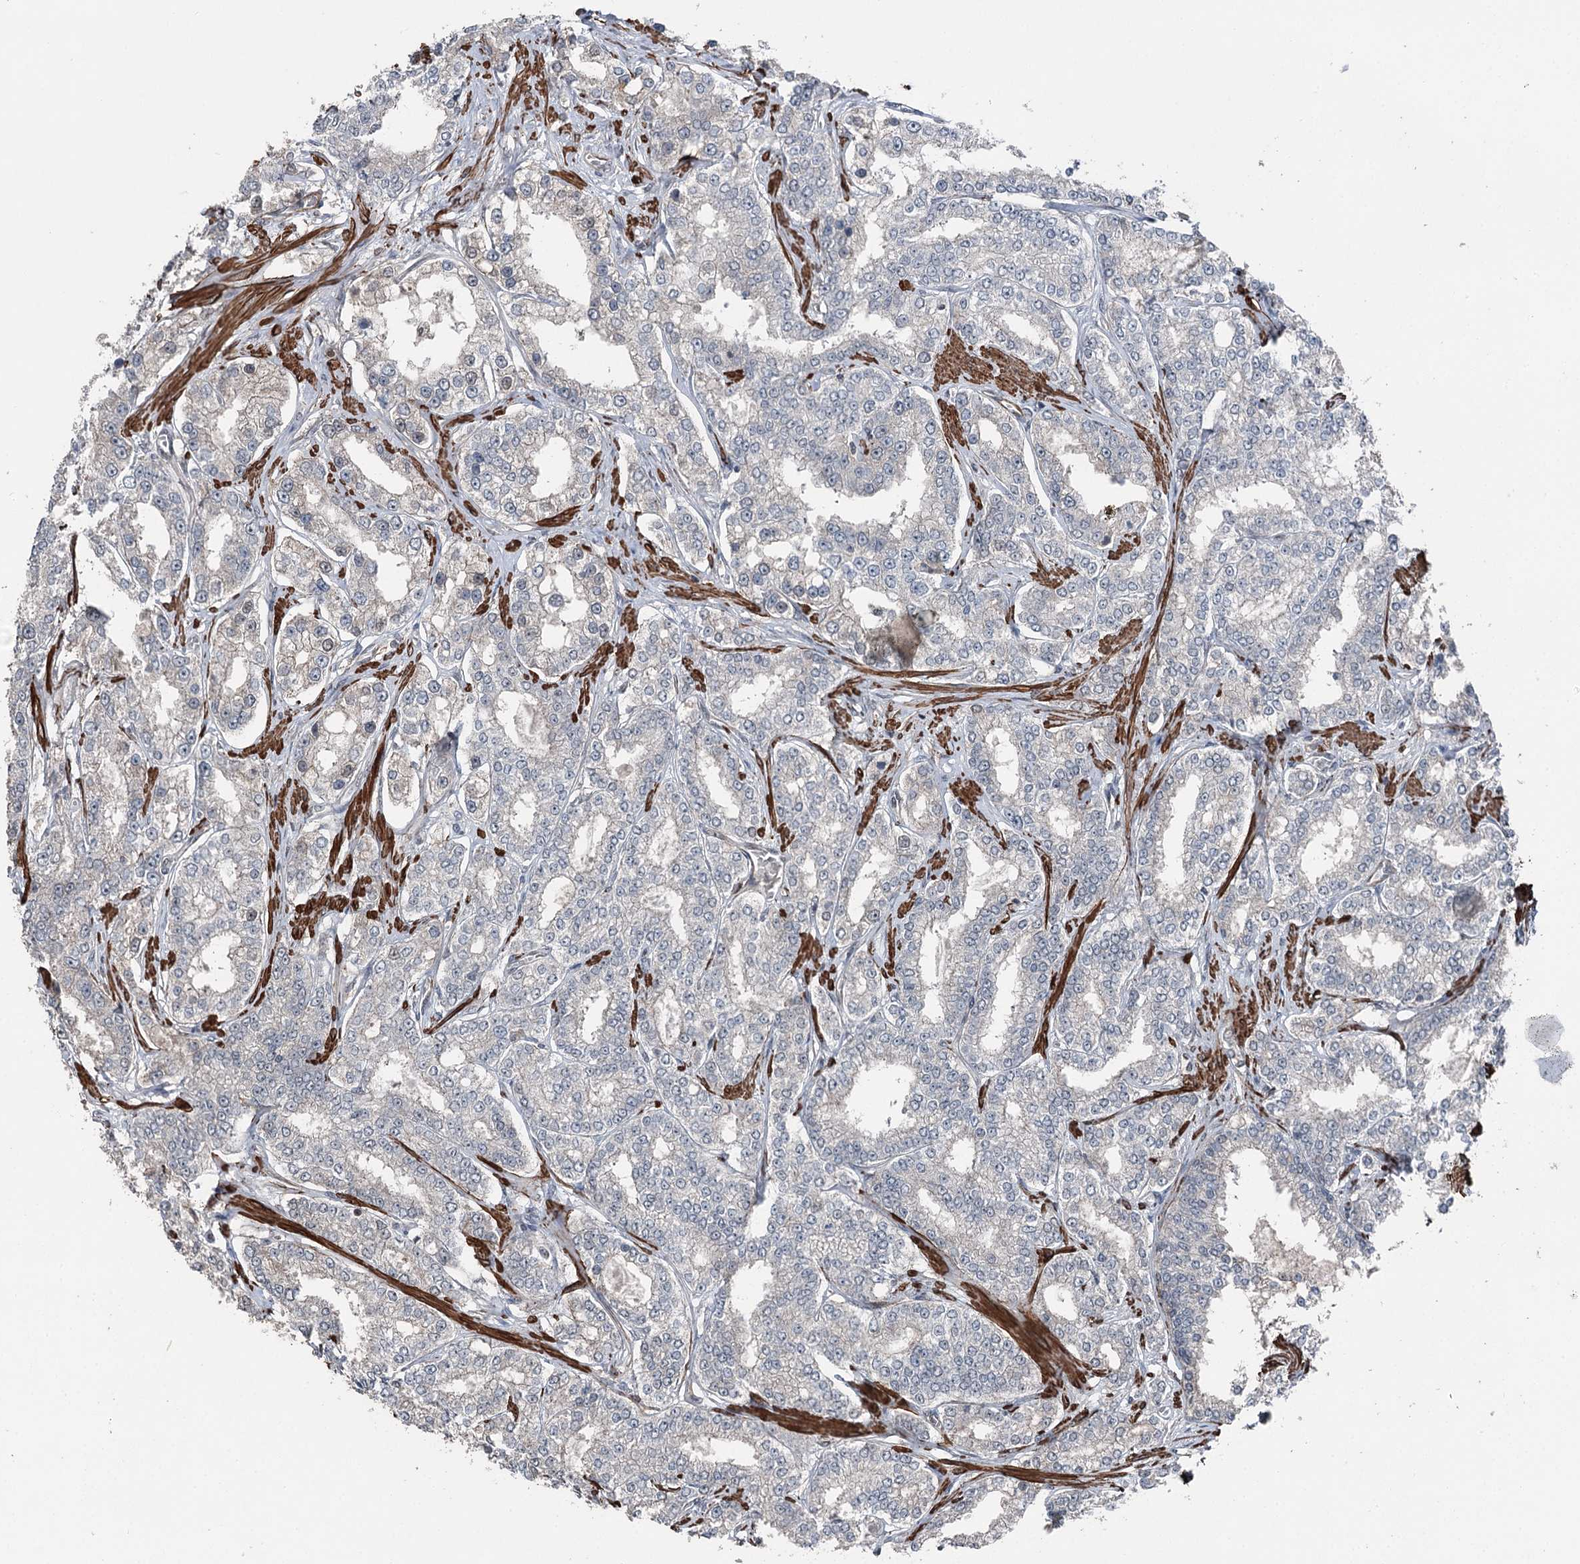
{"staining": {"intensity": "negative", "quantity": "none", "location": "none"}, "tissue": "prostate cancer", "cell_type": "Tumor cells", "image_type": "cancer", "snomed": [{"axis": "morphology", "description": "Normal tissue, NOS"}, {"axis": "morphology", "description": "Adenocarcinoma, High grade"}, {"axis": "topography", "description": "Prostate"}], "caption": "Human high-grade adenocarcinoma (prostate) stained for a protein using IHC displays no staining in tumor cells.", "gene": "CCDC82", "patient": {"sex": "male", "age": 83}}